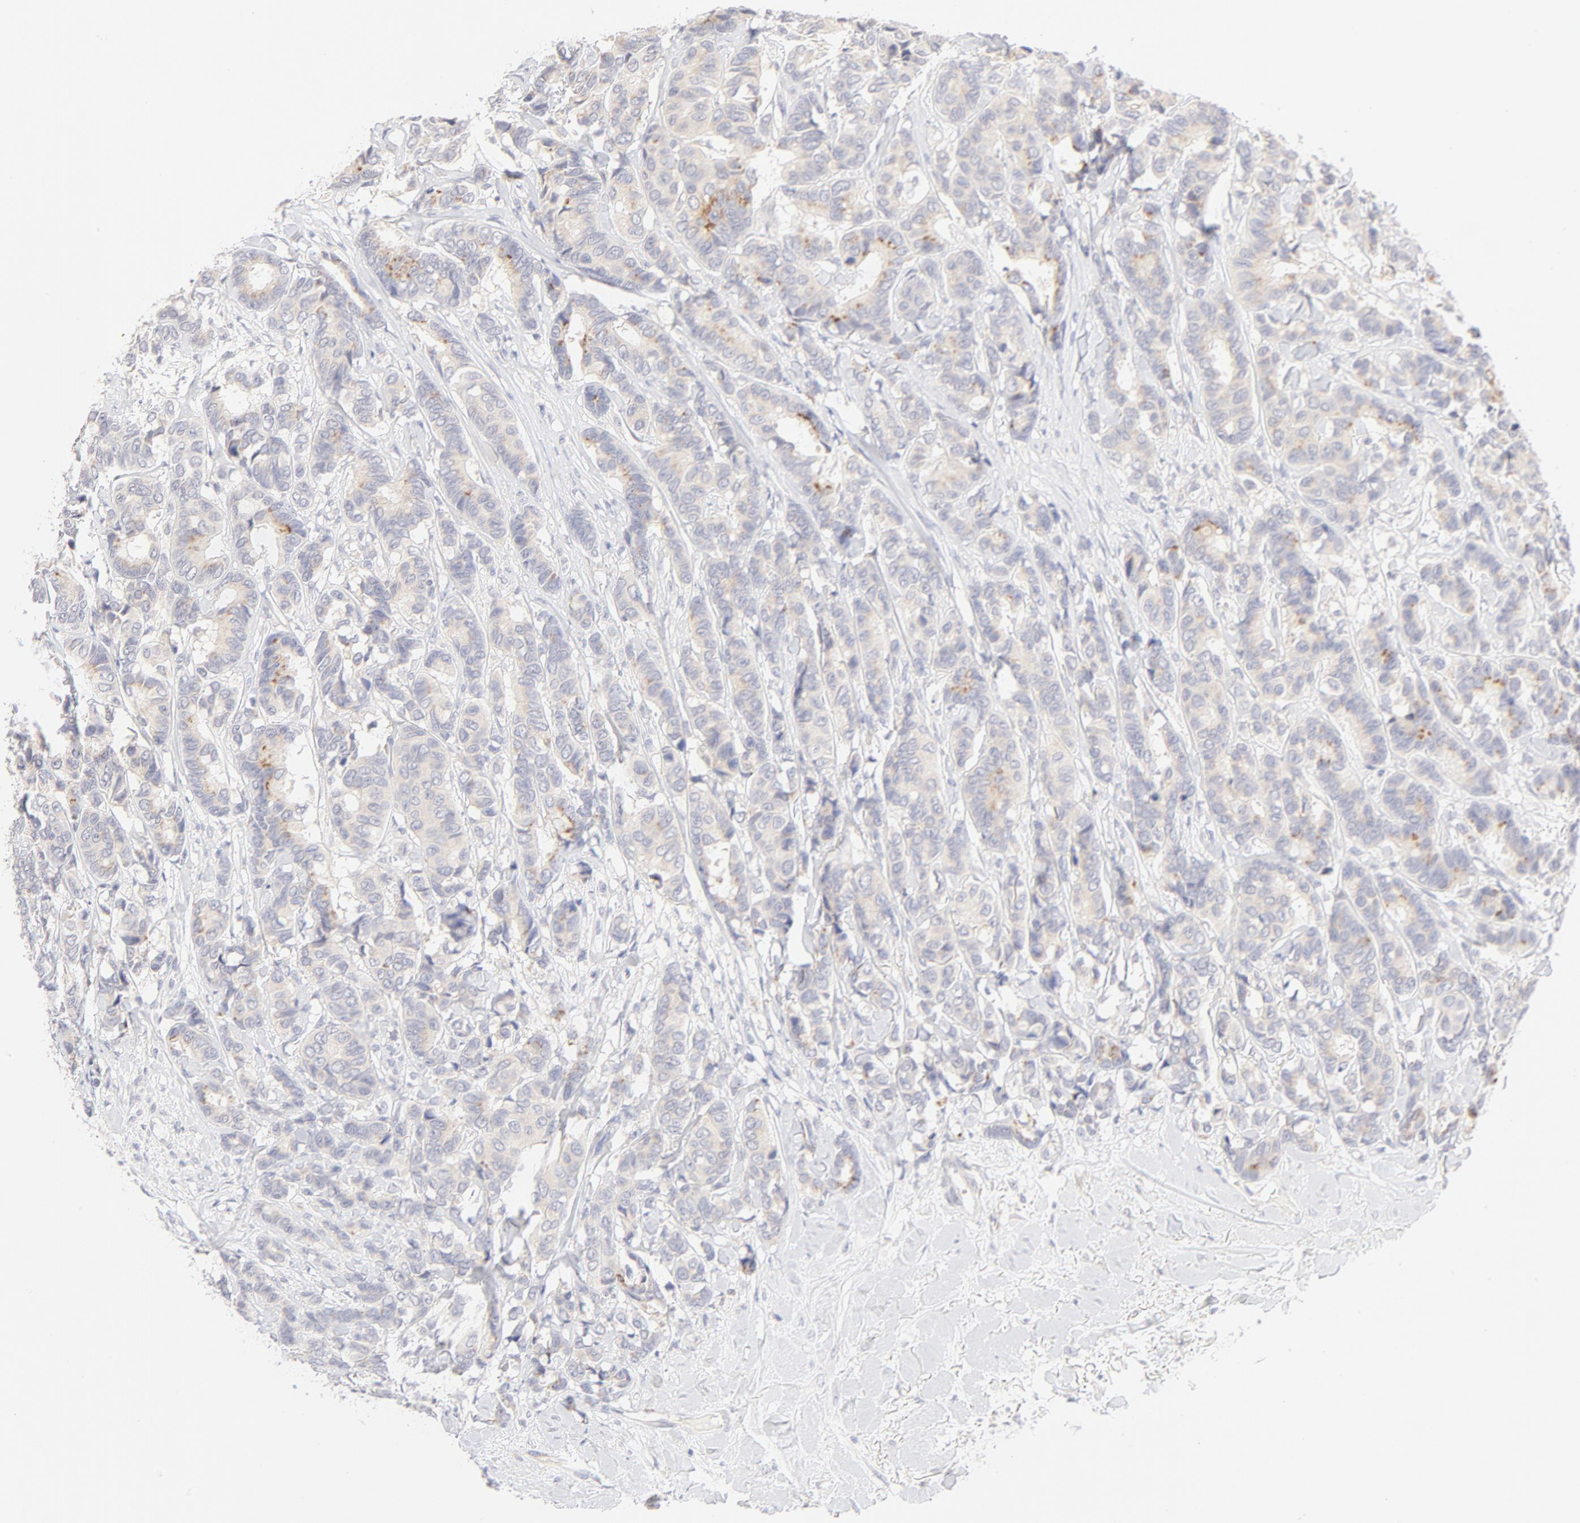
{"staining": {"intensity": "moderate", "quantity": "25%-75%", "location": "cytoplasmic/membranous"}, "tissue": "breast cancer", "cell_type": "Tumor cells", "image_type": "cancer", "snomed": [{"axis": "morphology", "description": "Duct carcinoma"}, {"axis": "topography", "description": "Breast"}], "caption": "Approximately 25%-75% of tumor cells in infiltrating ductal carcinoma (breast) reveal moderate cytoplasmic/membranous protein staining as visualized by brown immunohistochemical staining.", "gene": "NKX2-2", "patient": {"sex": "female", "age": 87}}